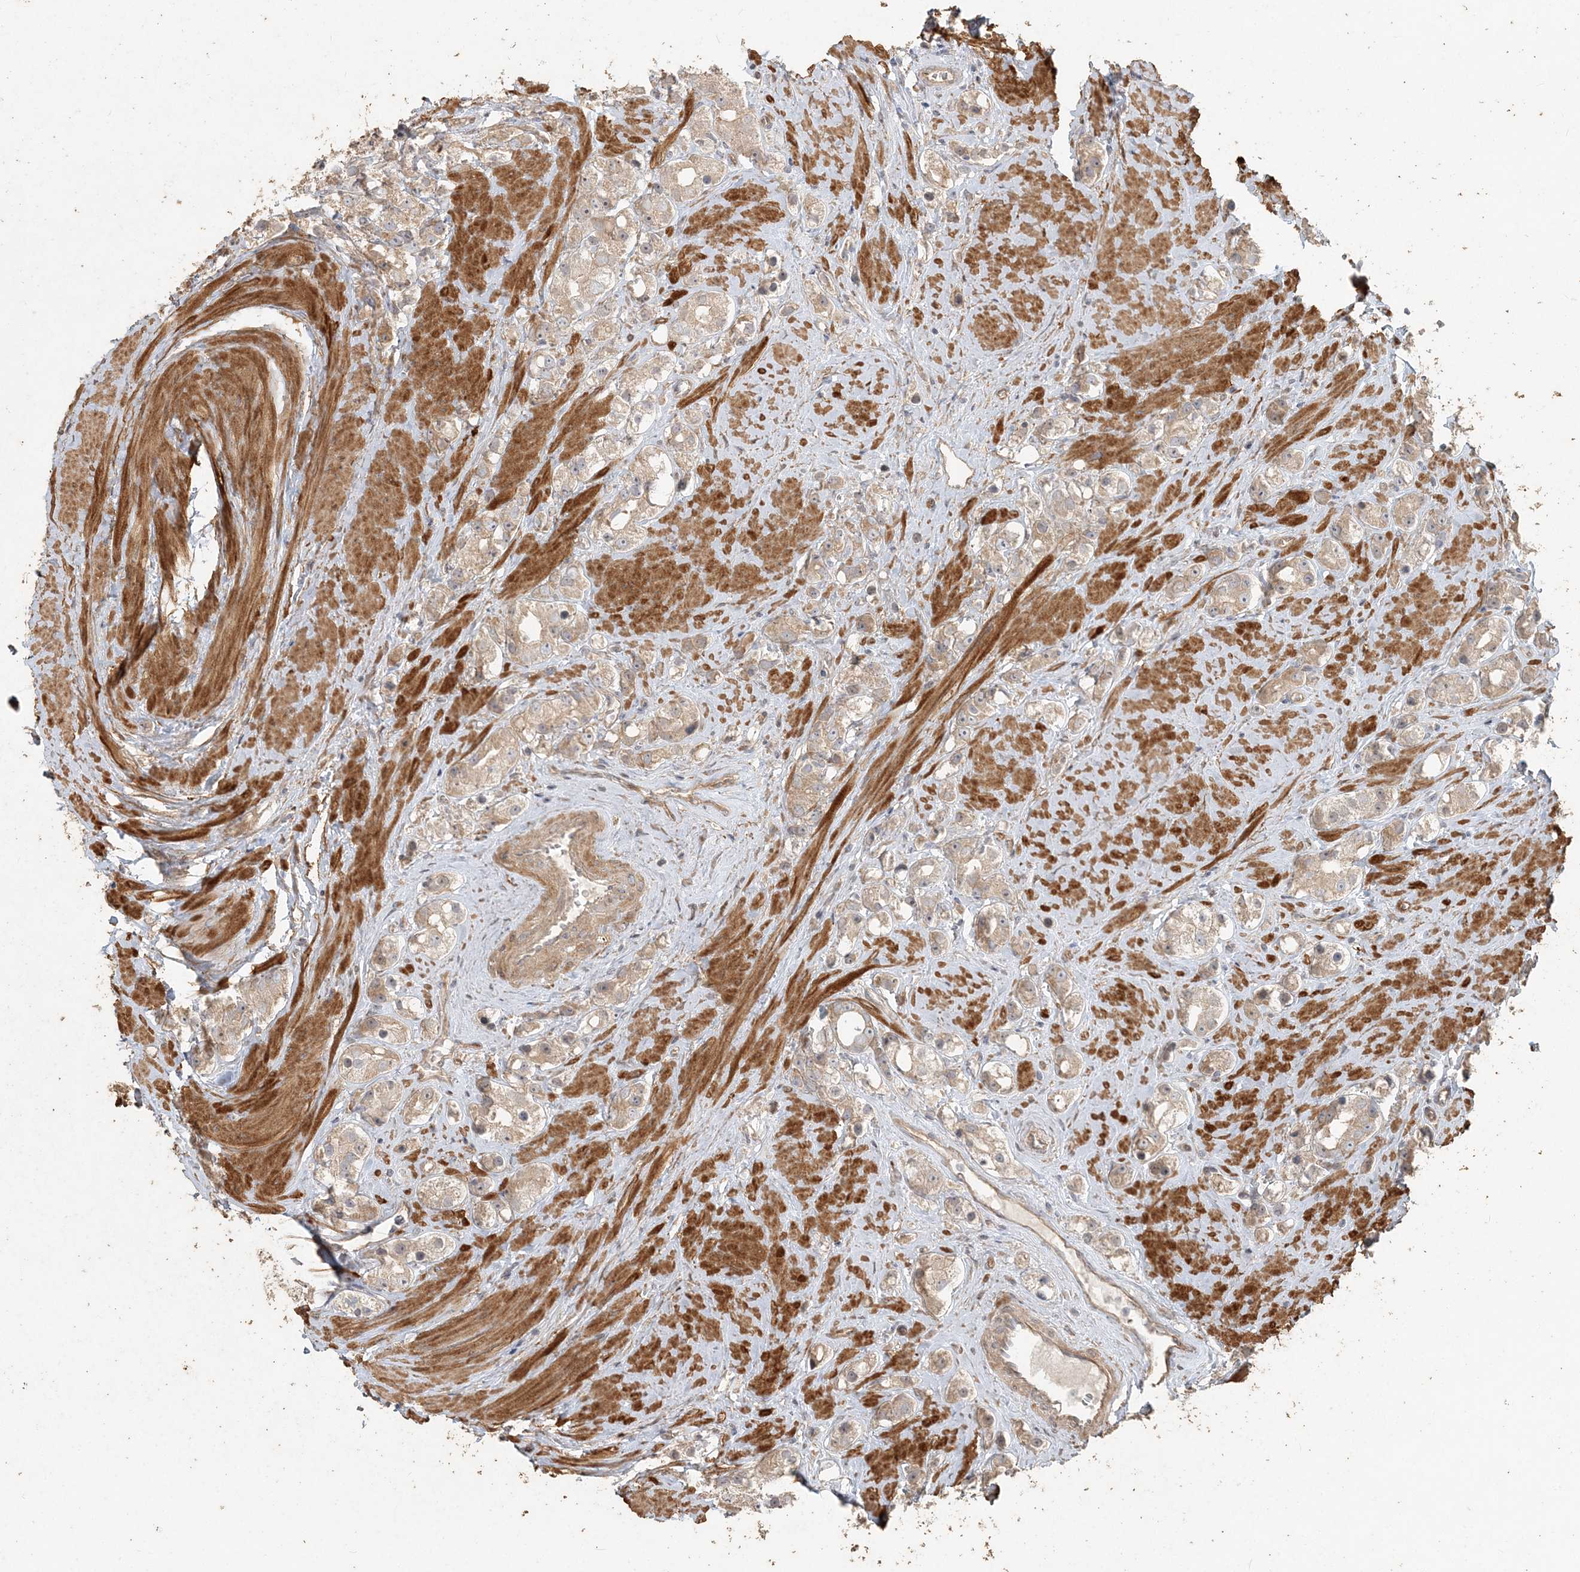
{"staining": {"intensity": "weak", "quantity": "25%-75%", "location": "cytoplasmic/membranous"}, "tissue": "prostate cancer", "cell_type": "Tumor cells", "image_type": "cancer", "snomed": [{"axis": "morphology", "description": "Adenocarcinoma, NOS"}, {"axis": "topography", "description": "Prostate"}], "caption": "The histopathology image exhibits staining of prostate cancer, revealing weak cytoplasmic/membranous protein positivity (brown color) within tumor cells.", "gene": "RNF145", "patient": {"sex": "male", "age": 79}}